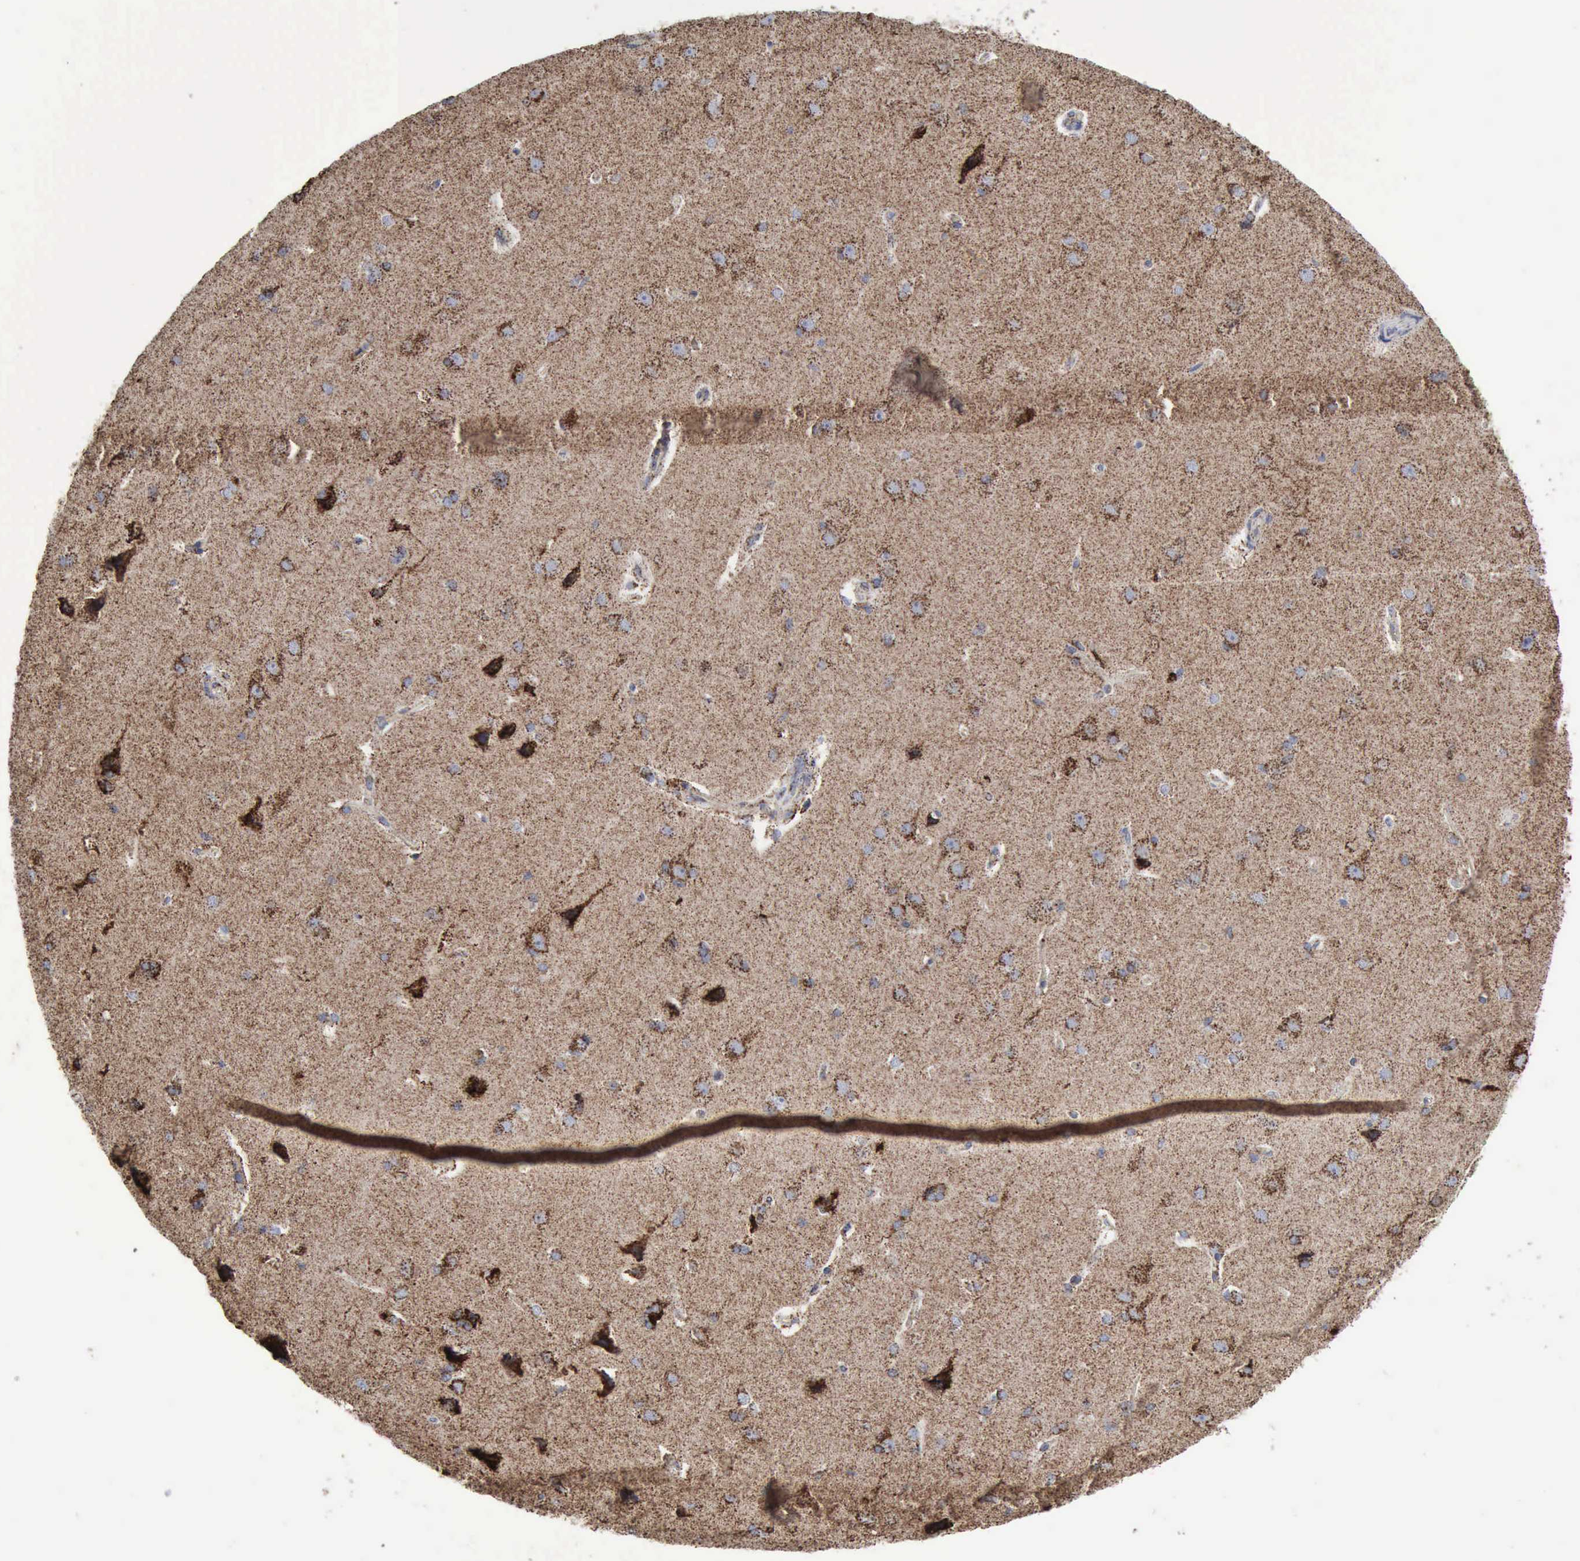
{"staining": {"intensity": "weak", "quantity": "25%-75%", "location": "cytoplasmic/membranous"}, "tissue": "cerebral cortex", "cell_type": "Endothelial cells", "image_type": "normal", "snomed": [{"axis": "morphology", "description": "Normal tissue, NOS"}, {"axis": "topography", "description": "Cerebral cortex"}], "caption": "Protein positivity by immunohistochemistry displays weak cytoplasmic/membranous positivity in about 25%-75% of endothelial cells in unremarkable cerebral cortex.", "gene": "ACO2", "patient": {"sex": "female", "age": 45}}